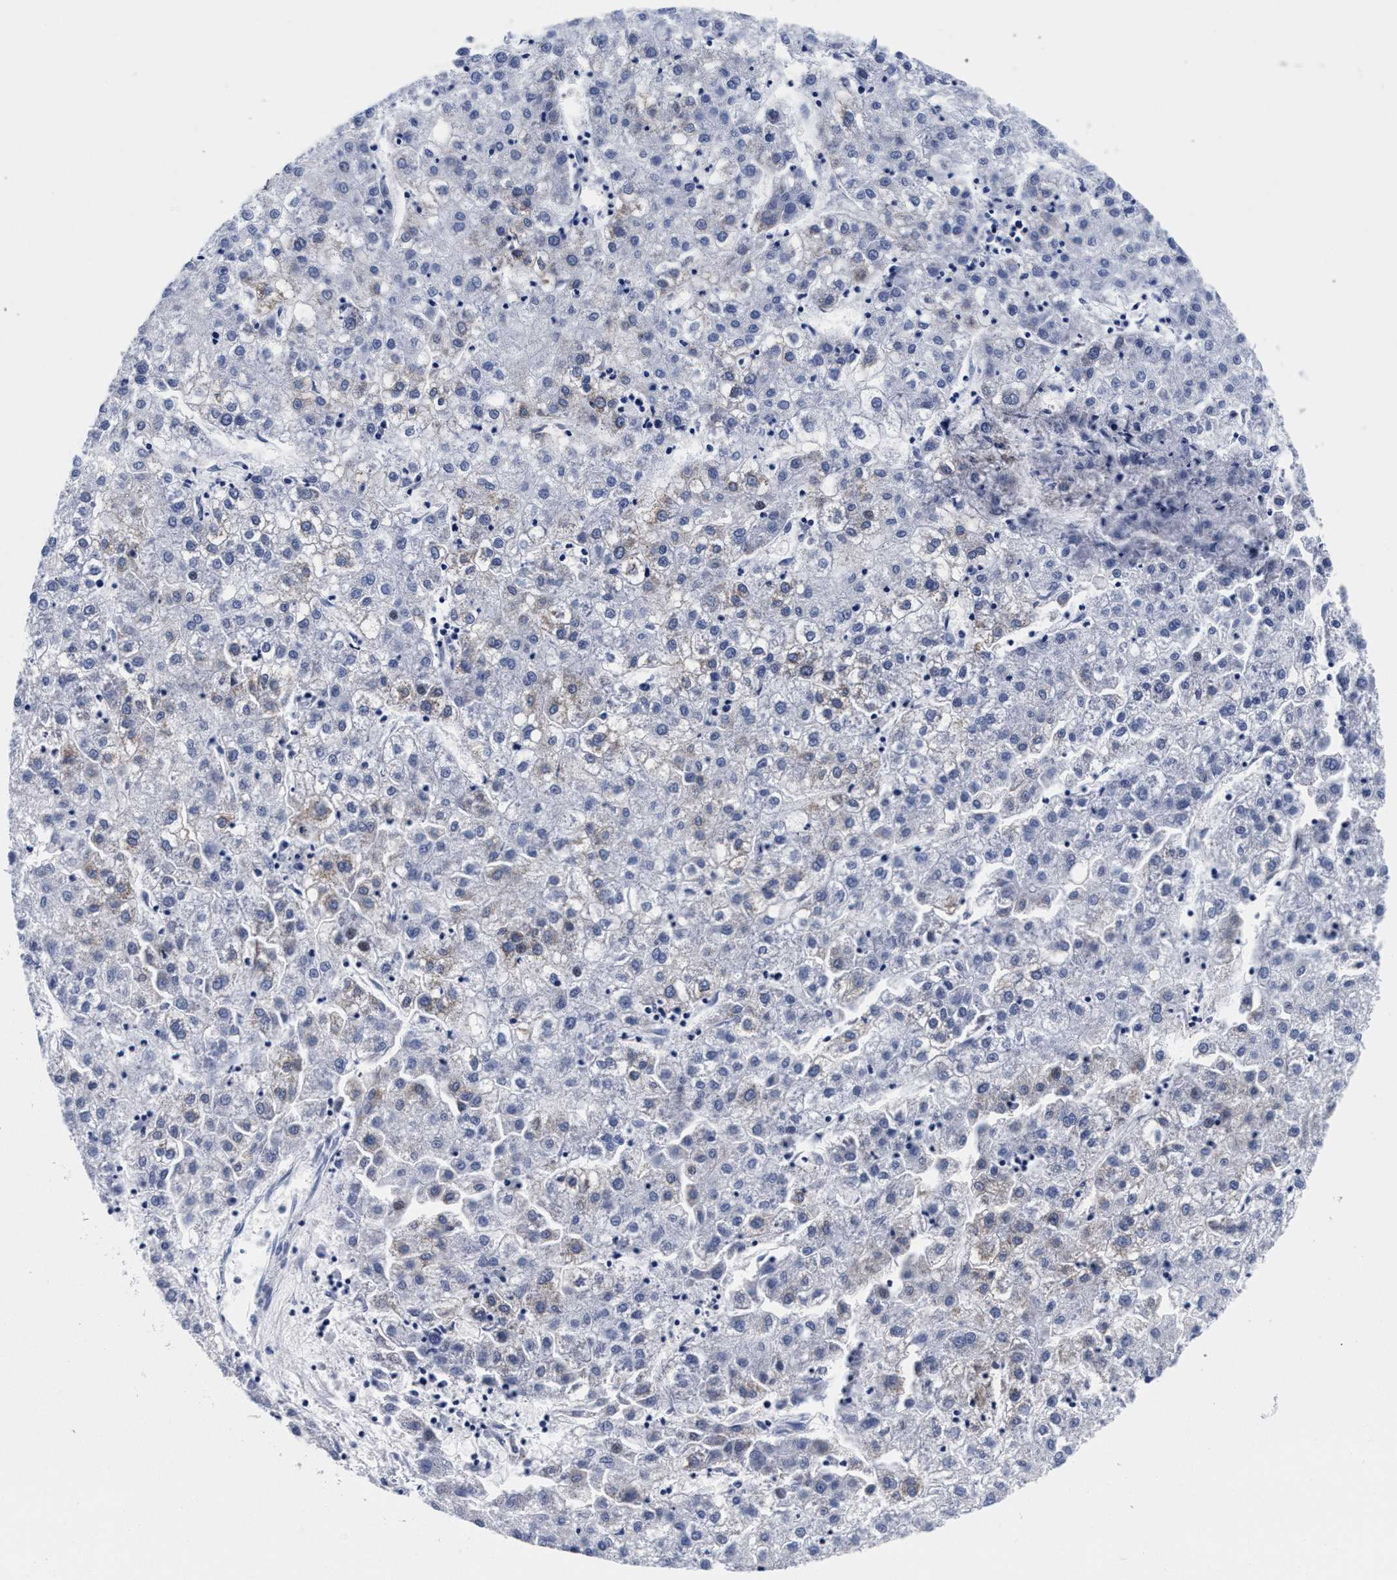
{"staining": {"intensity": "negative", "quantity": "none", "location": "none"}, "tissue": "liver cancer", "cell_type": "Tumor cells", "image_type": "cancer", "snomed": [{"axis": "morphology", "description": "Carcinoma, Hepatocellular, NOS"}, {"axis": "topography", "description": "Liver"}], "caption": "IHC of human liver cancer (hepatocellular carcinoma) shows no expression in tumor cells.", "gene": "RAB3B", "patient": {"sex": "male", "age": 72}}